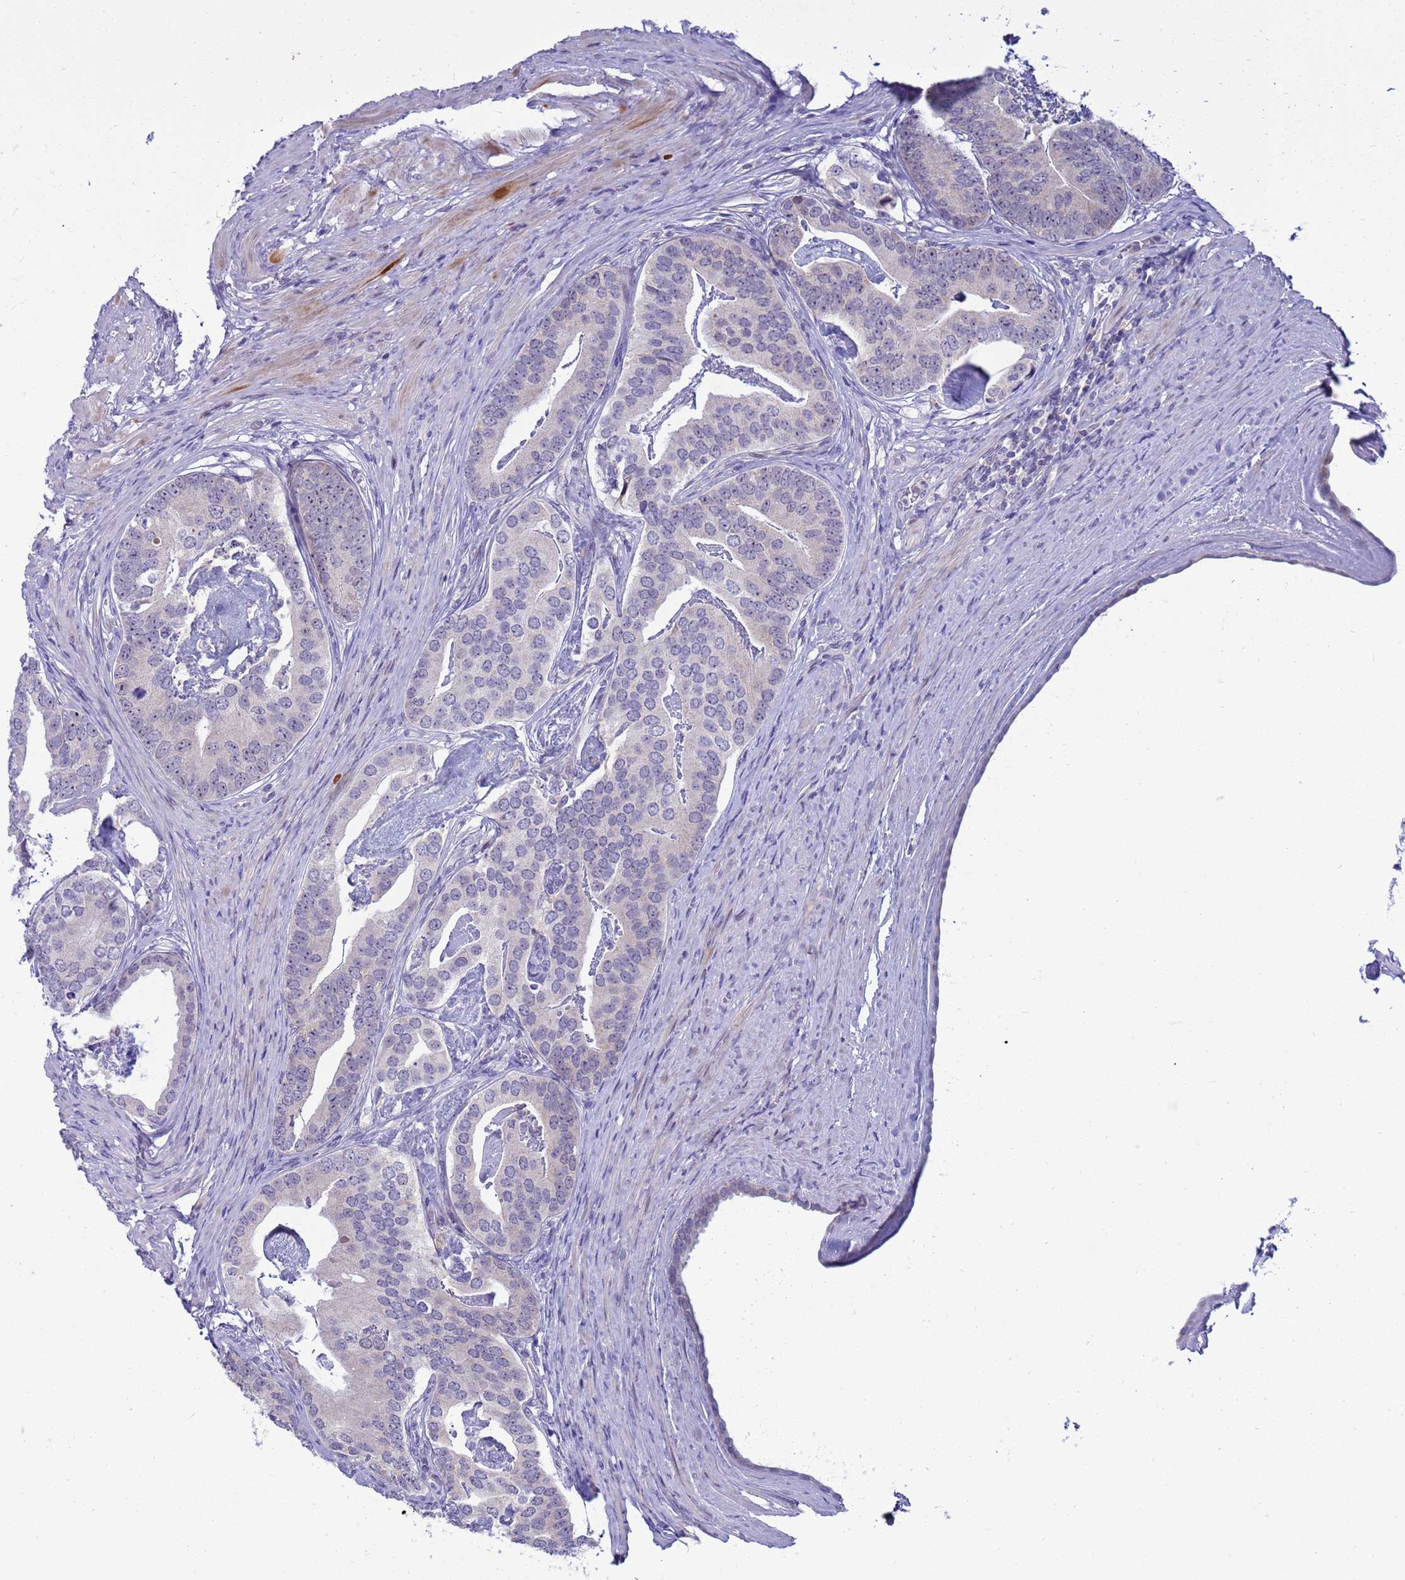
{"staining": {"intensity": "weak", "quantity": "<25%", "location": "nuclear"}, "tissue": "prostate cancer", "cell_type": "Tumor cells", "image_type": "cancer", "snomed": [{"axis": "morphology", "description": "Adenocarcinoma, Low grade"}, {"axis": "topography", "description": "Prostate"}], "caption": "Immunohistochemistry histopathology image of neoplastic tissue: human prostate cancer stained with DAB (3,3'-diaminobenzidine) displays no significant protein expression in tumor cells.", "gene": "LRATD1", "patient": {"sex": "male", "age": 71}}